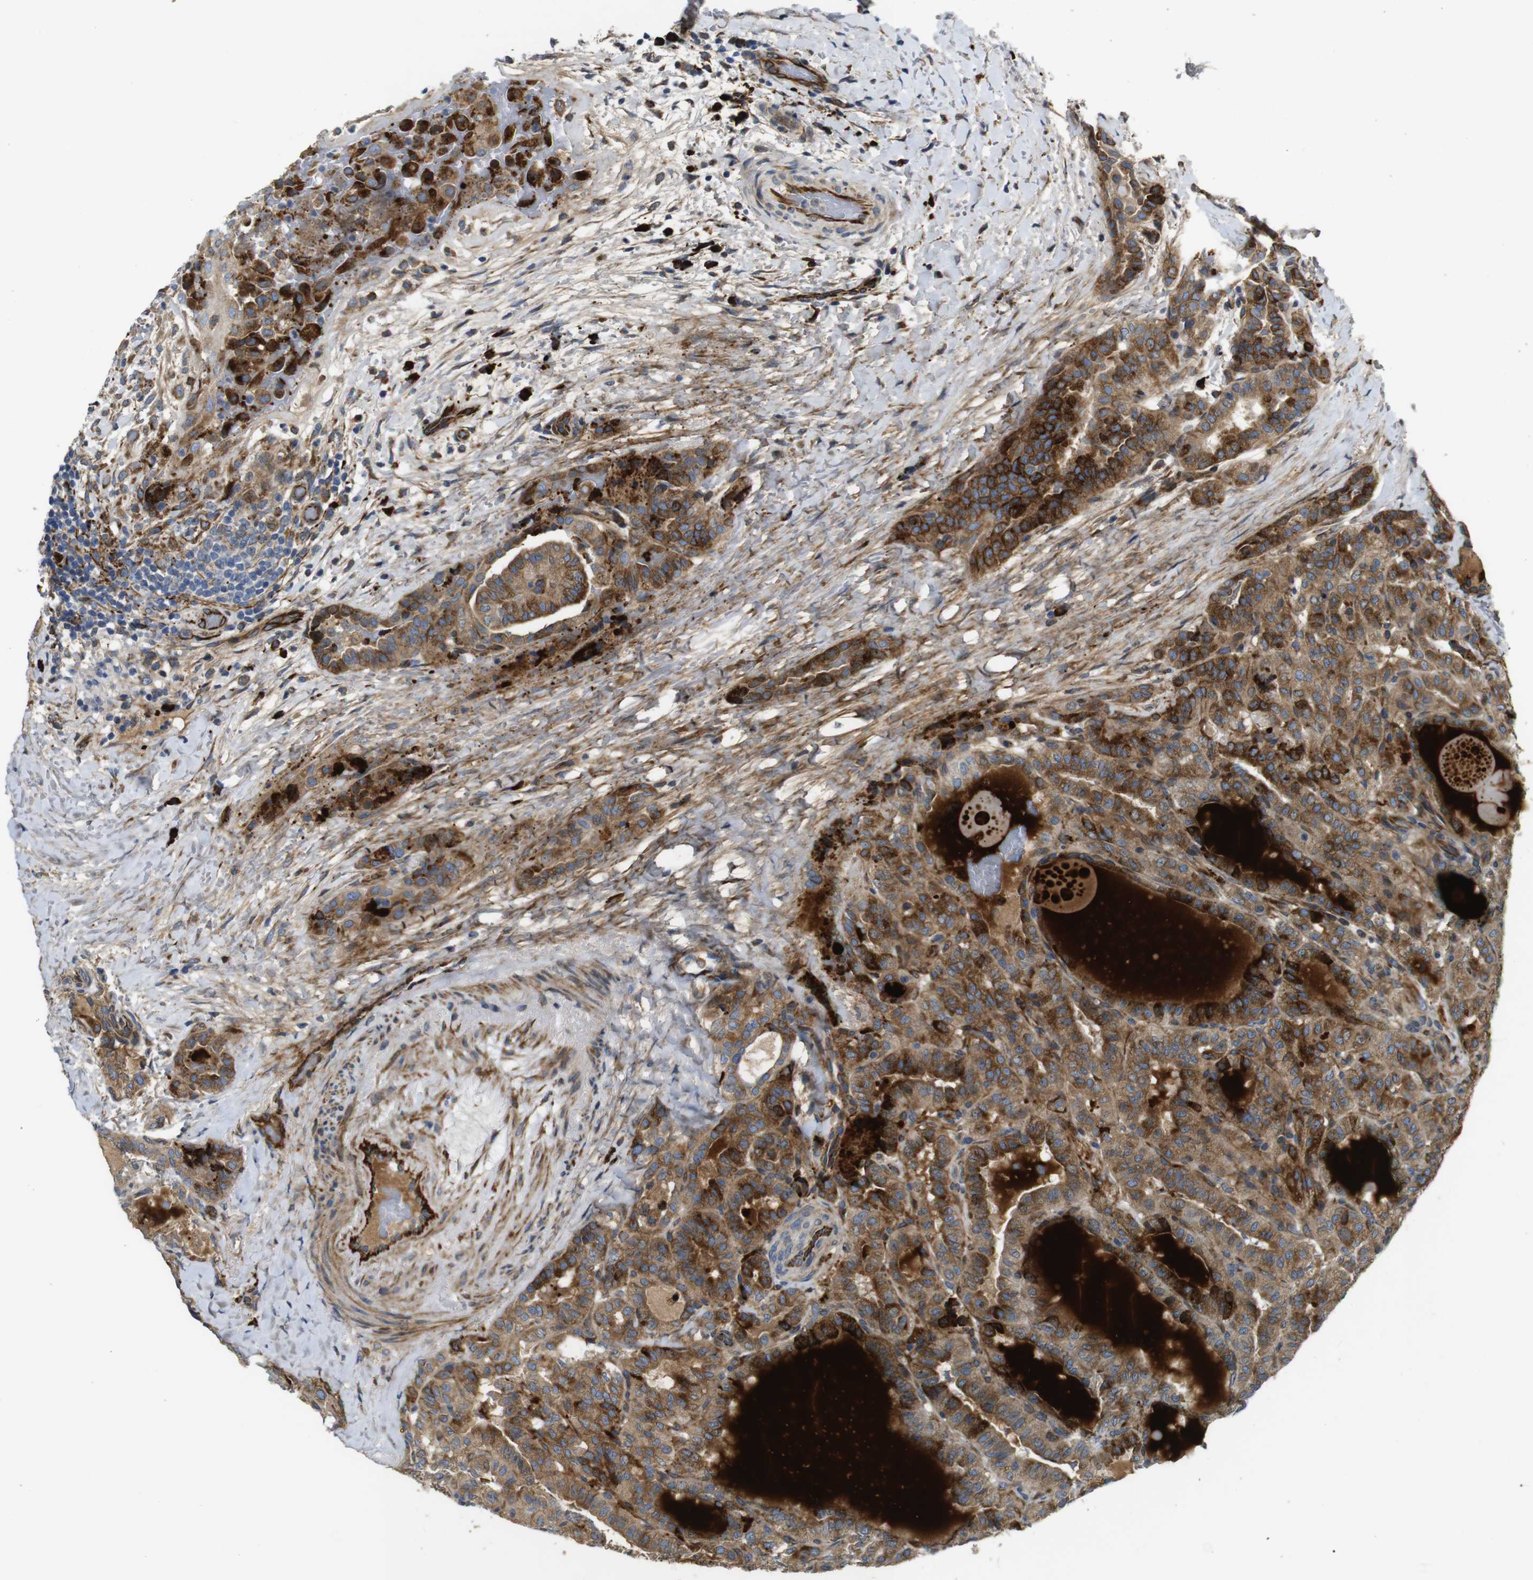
{"staining": {"intensity": "moderate", "quantity": ">75%", "location": "cytoplasmic/membranous"}, "tissue": "thyroid cancer", "cell_type": "Tumor cells", "image_type": "cancer", "snomed": [{"axis": "morphology", "description": "Papillary adenocarcinoma, NOS"}, {"axis": "topography", "description": "Thyroid gland"}], "caption": "Immunohistochemical staining of thyroid cancer reveals medium levels of moderate cytoplasmic/membranous expression in approximately >75% of tumor cells.", "gene": "UBE2G2", "patient": {"sex": "male", "age": 77}}